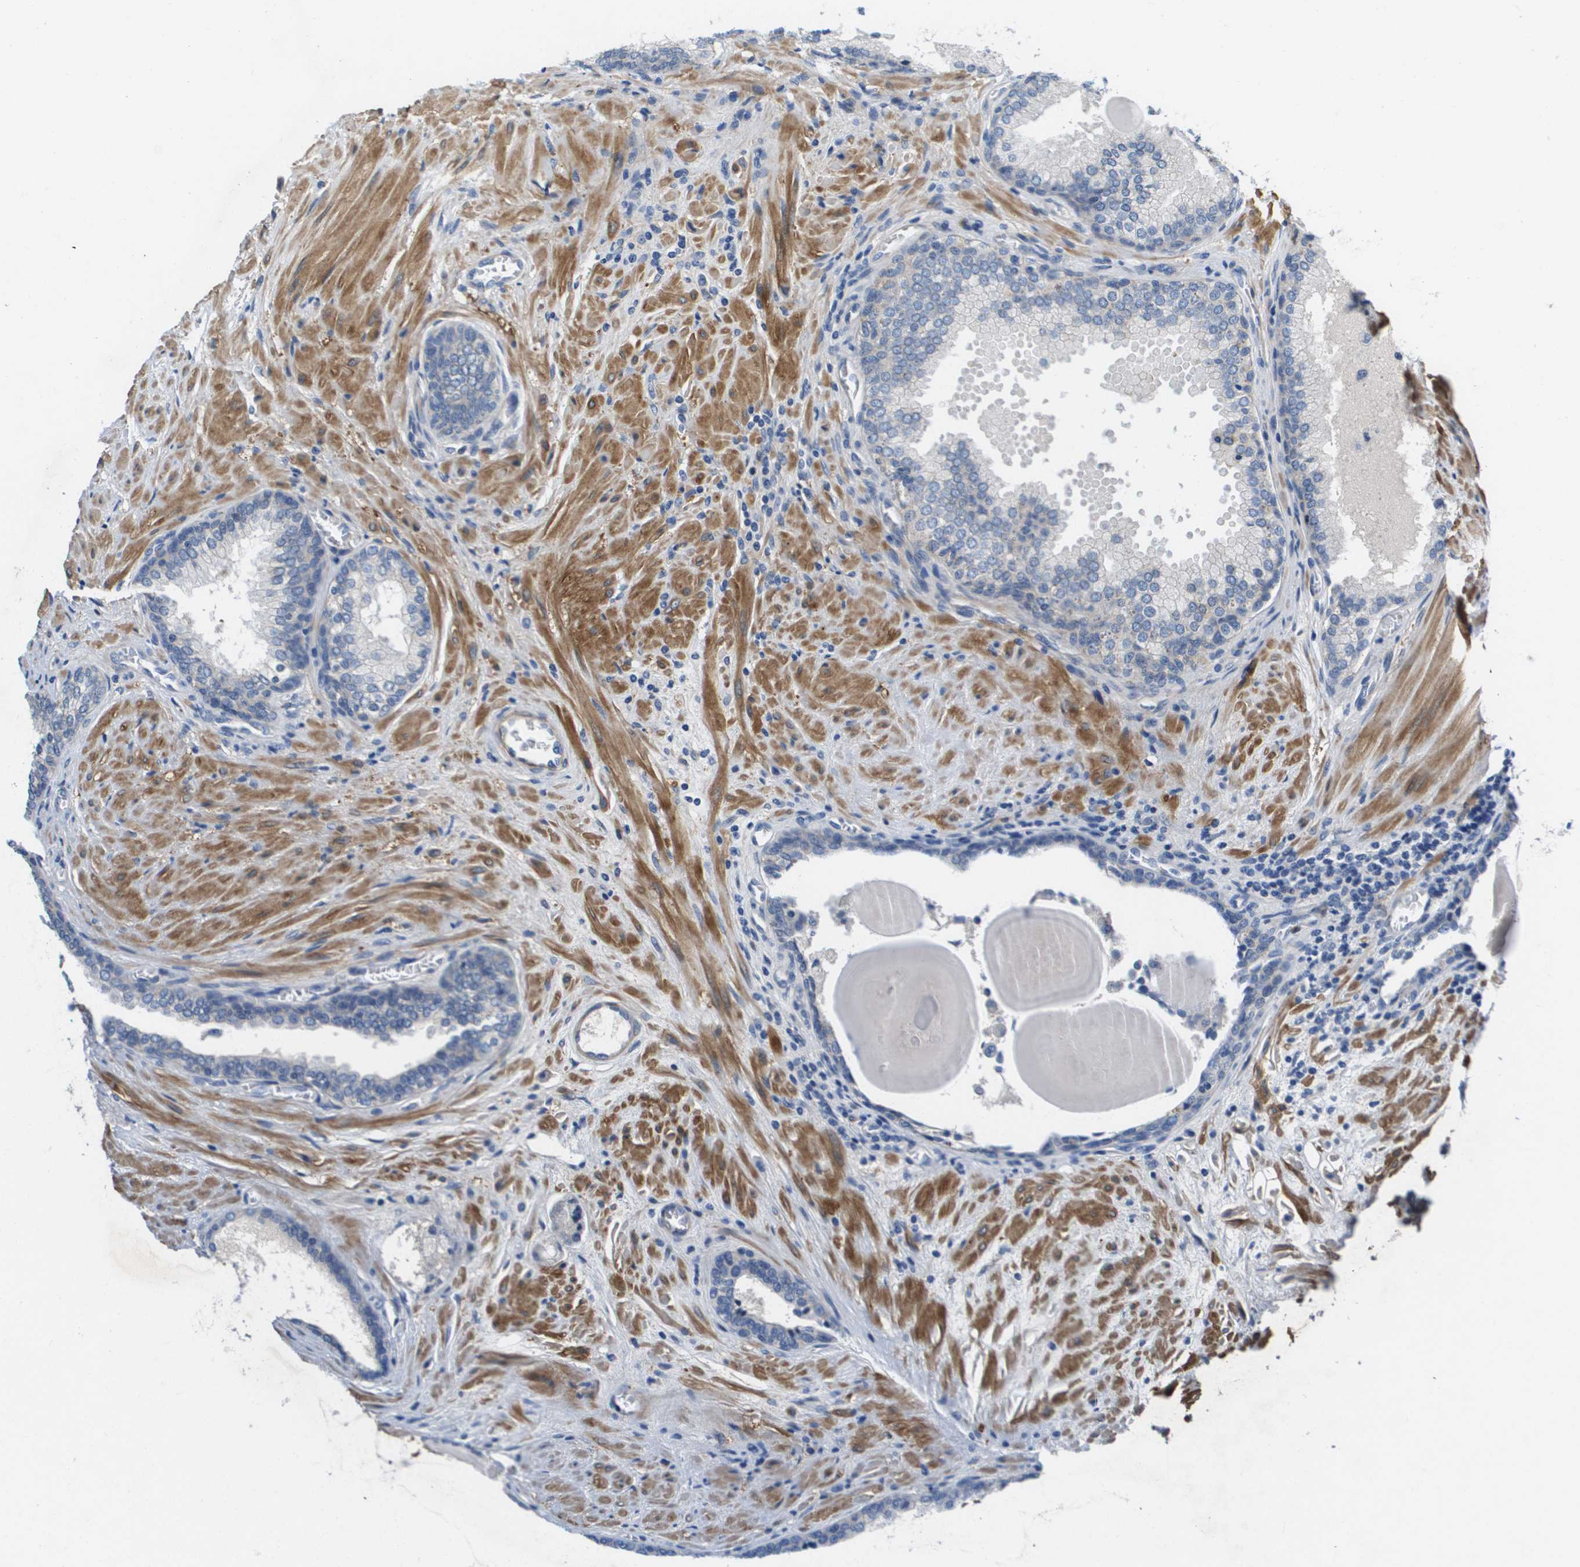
{"staining": {"intensity": "negative", "quantity": "none", "location": "none"}, "tissue": "prostate cancer", "cell_type": "Tumor cells", "image_type": "cancer", "snomed": [{"axis": "morphology", "description": "Adenocarcinoma, High grade"}, {"axis": "topography", "description": "Prostate"}], "caption": "This is an immunohistochemistry (IHC) histopathology image of human prostate cancer. There is no staining in tumor cells.", "gene": "LPP", "patient": {"sex": "male", "age": 65}}